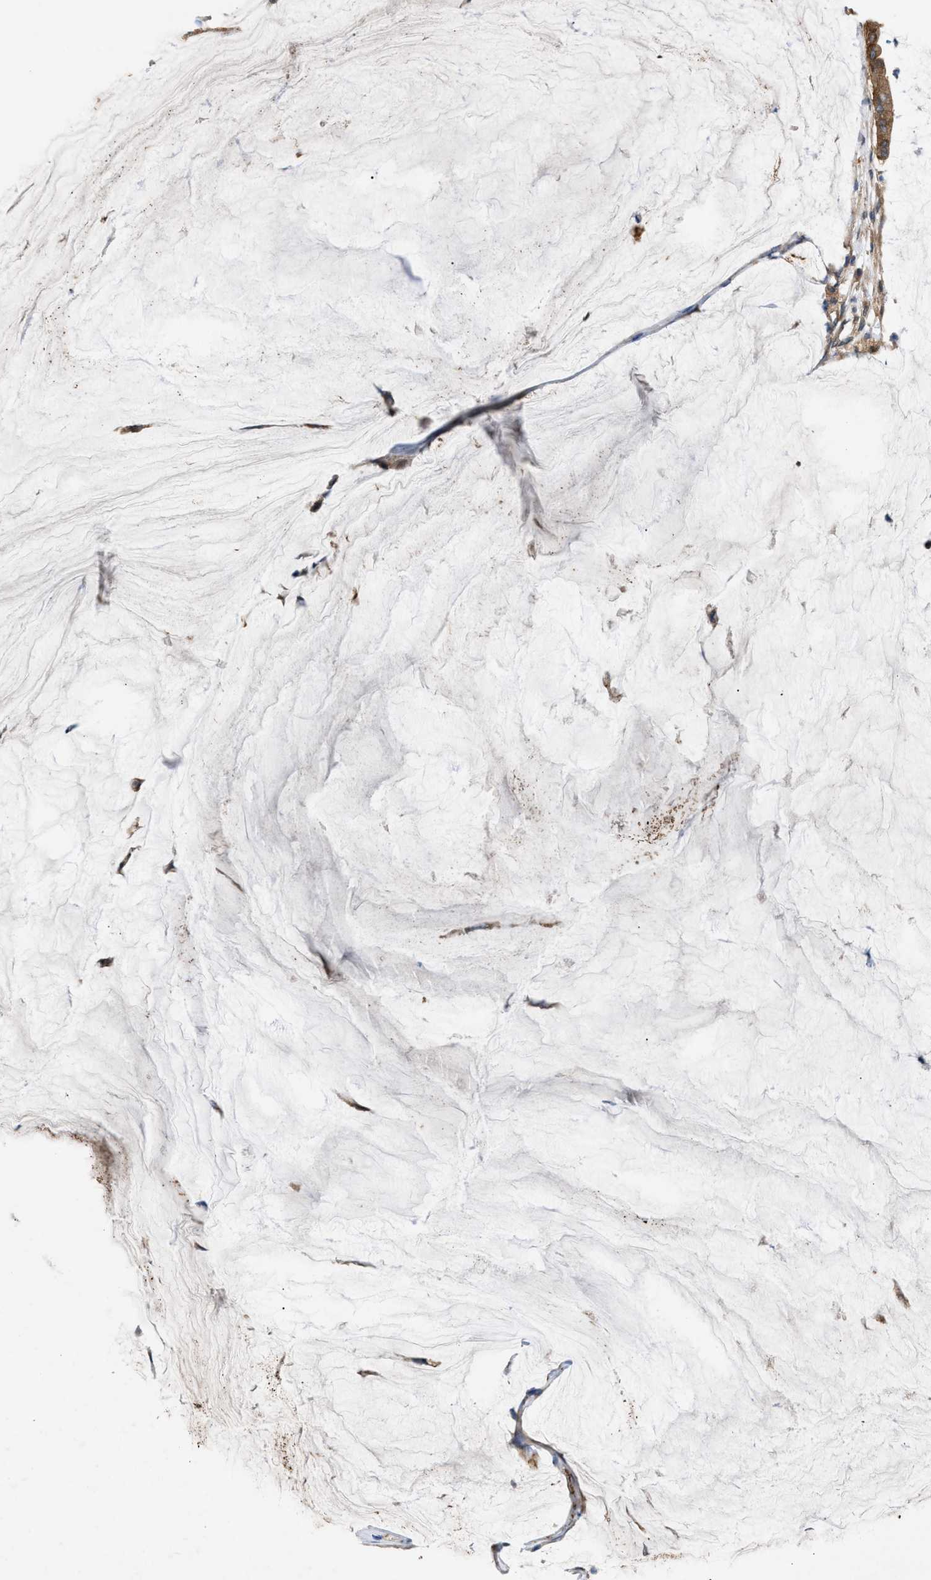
{"staining": {"intensity": "moderate", "quantity": ">75%", "location": "cytoplasmic/membranous"}, "tissue": "pancreatic cancer", "cell_type": "Tumor cells", "image_type": "cancer", "snomed": [{"axis": "morphology", "description": "Adenocarcinoma, NOS"}, {"axis": "topography", "description": "Pancreas"}], "caption": "A brown stain highlights moderate cytoplasmic/membranous staining of a protein in pancreatic adenocarcinoma tumor cells.", "gene": "GCC1", "patient": {"sex": "male", "age": 41}}